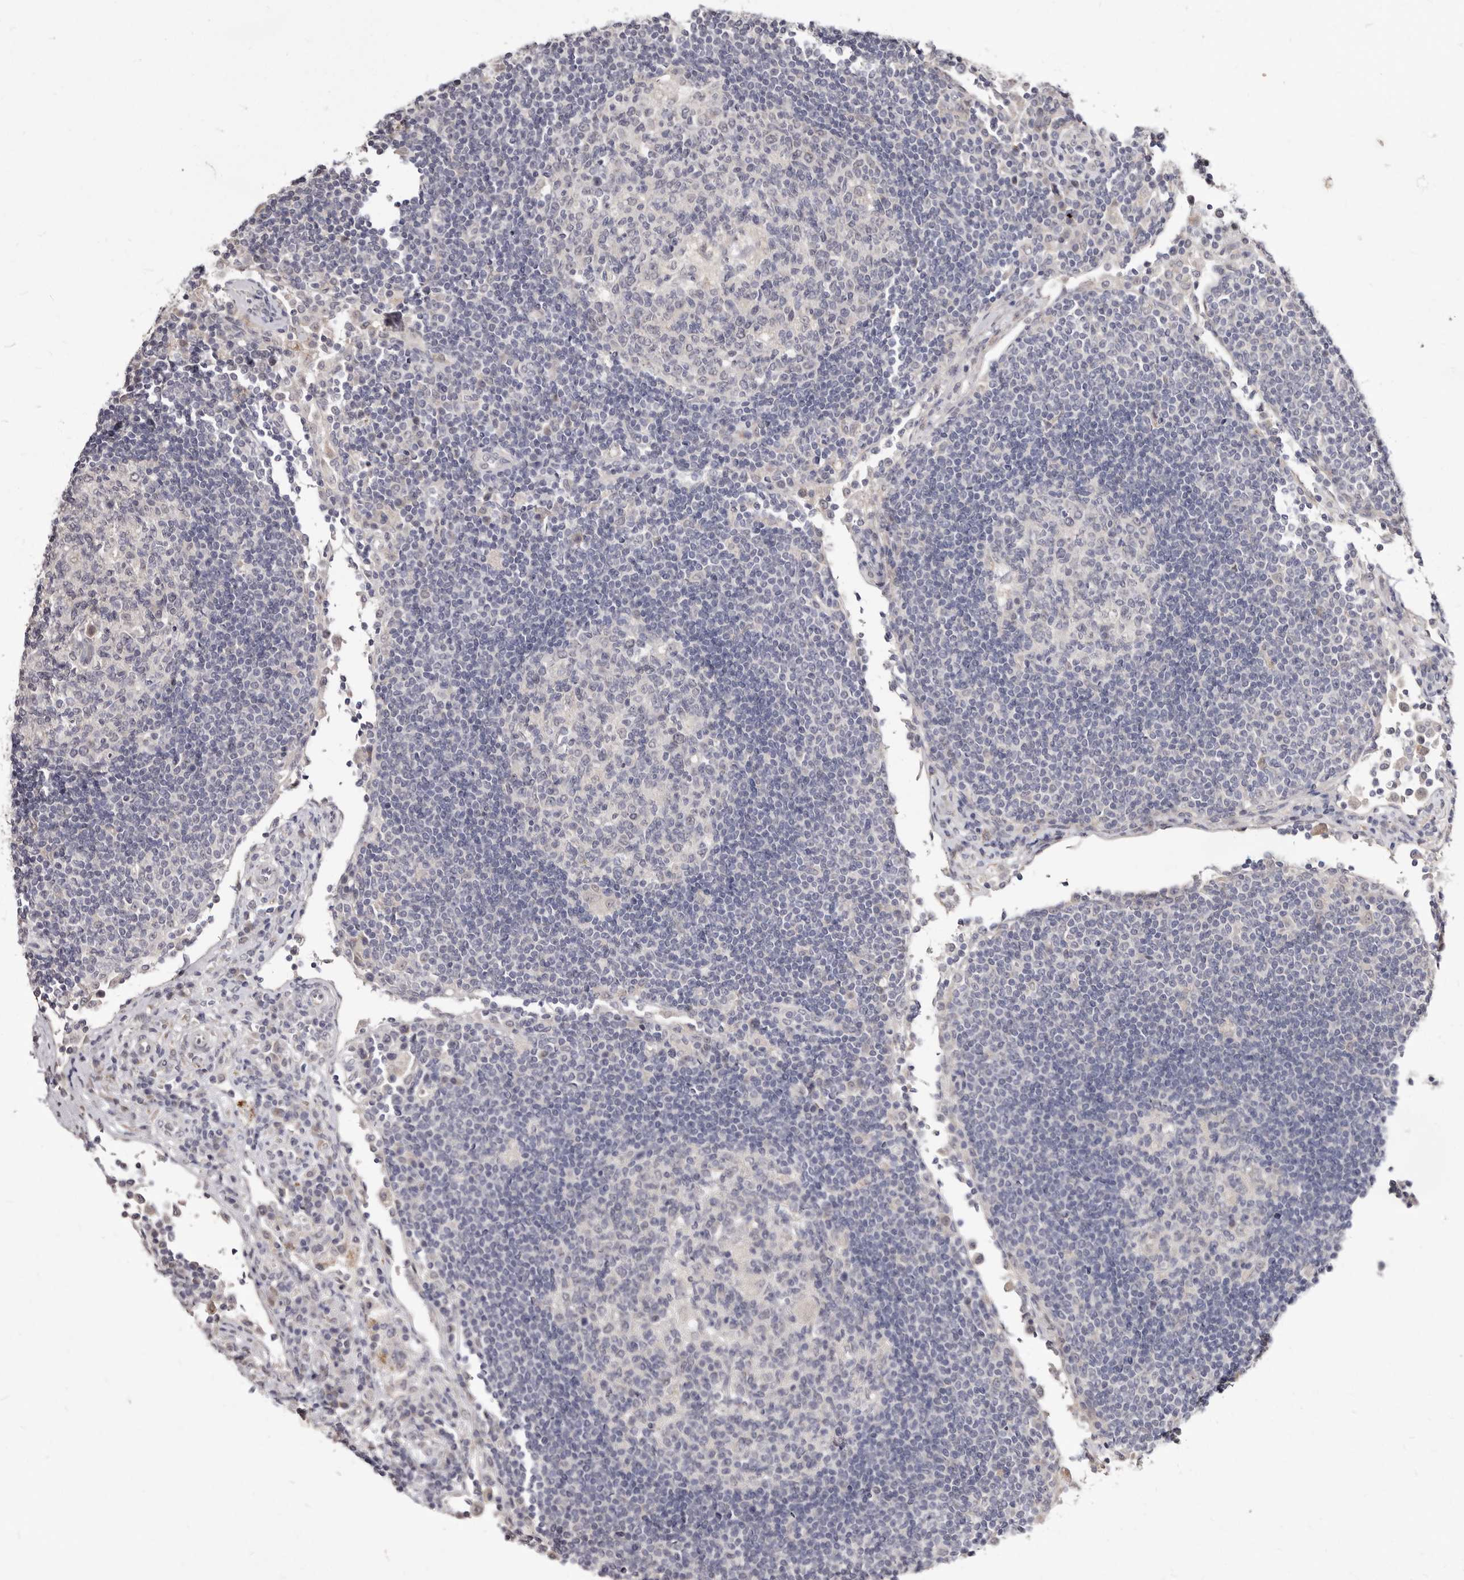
{"staining": {"intensity": "negative", "quantity": "none", "location": "none"}, "tissue": "lymph node", "cell_type": "Germinal center cells", "image_type": "normal", "snomed": [{"axis": "morphology", "description": "Normal tissue, NOS"}, {"axis": "topography", "description": "Lymph node"}], "caption": "Lymph node stained for a protein using immunohistochemistry (IHC) shows no staining germinal center cells.", "gene": "KLHL4", "patient": {"sex": "female", "age": 53}}